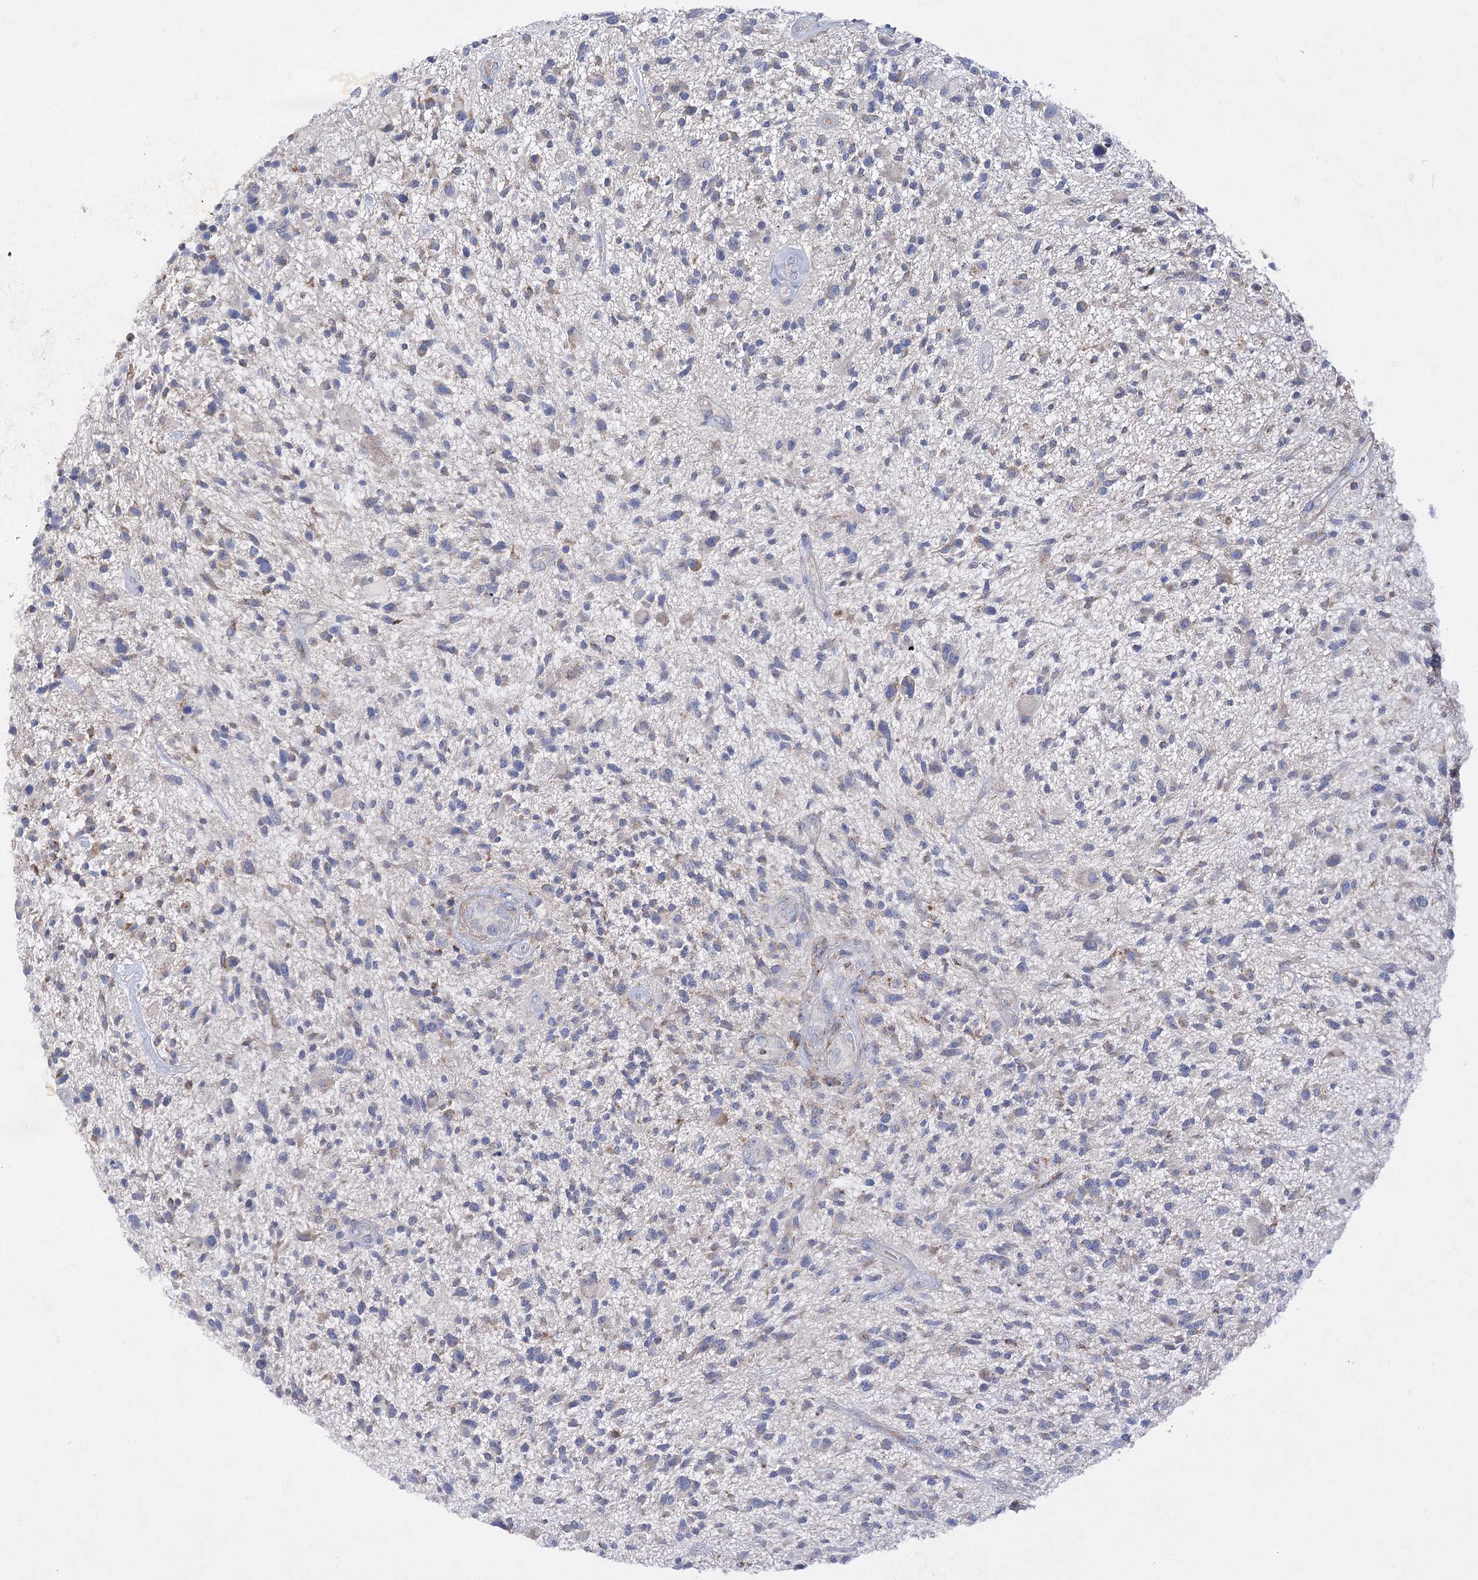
{"staining": {"intensity": "negative", "quantity": "none", "location": "none"}, "tissue": "glioma", "cell_type": "Tumor cells", "image_type": "cancer", "snomed": [{"axis": "morphology", "description": "Glioma, malignant, High grade"}, {"axis": "topography", "description": "Brain"}], "caption": "Immunohistochemical staining of glioma reveals no significant staining in tumor cells.", "gene": "COX15", "patient": {"sex": "male", "age": 47}}